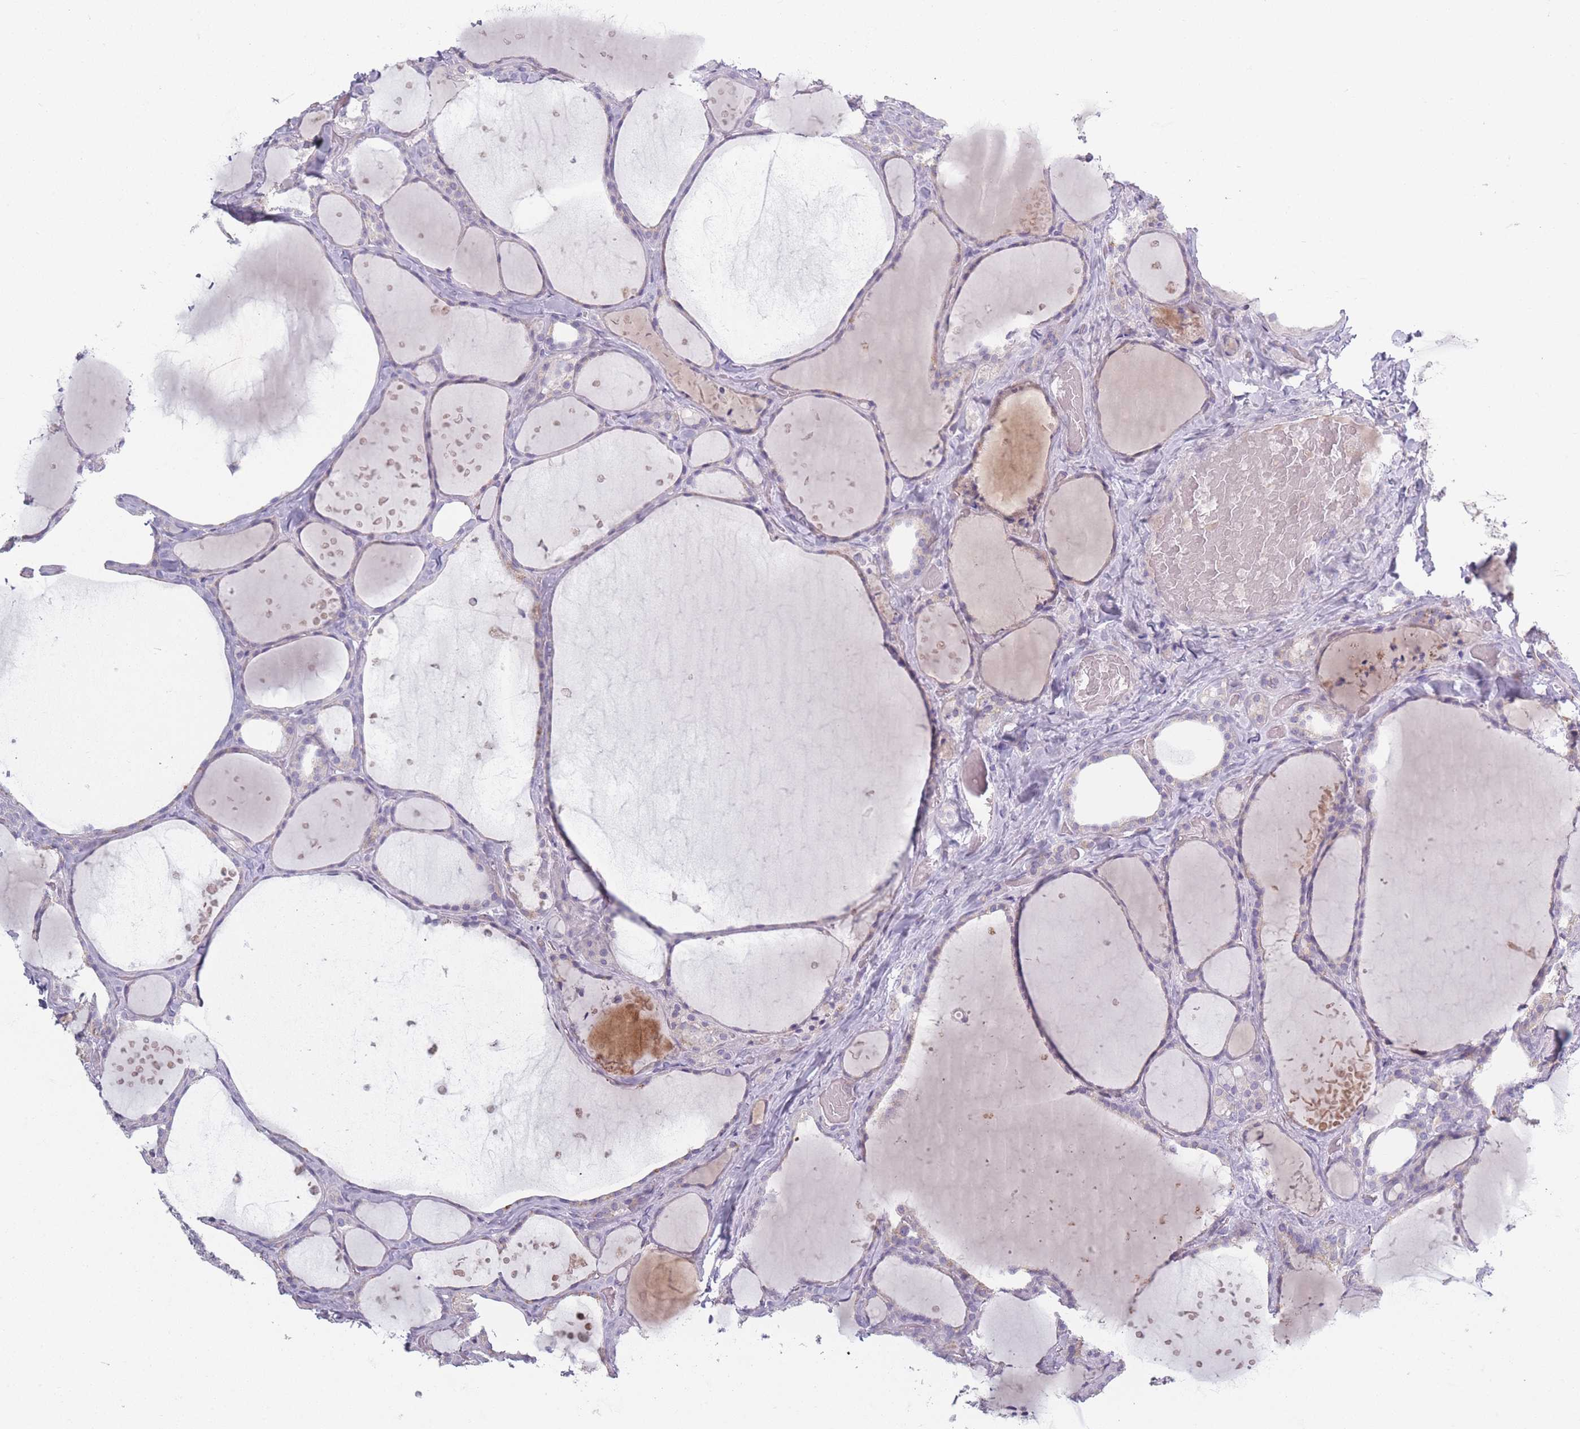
{"staining": {"intensity": "negative", "quantity": "none", "location": "none"}, "tissue": "thyroid cancer", "cell_type": "Tumor cells", "image_type": "cancer", "snomed": [{"axis": "morphology", "description": "Papillary adenocarcinoma, NOS"}, {"axis": "topography", "description": "Thyroid gland"}], "caption": "The micrograph exhibits no staining of tumor cells in thyroid papillary adenocarcinoma.", "gene": "PEX11B", "patient": {"sex": "male", "age": 77}}